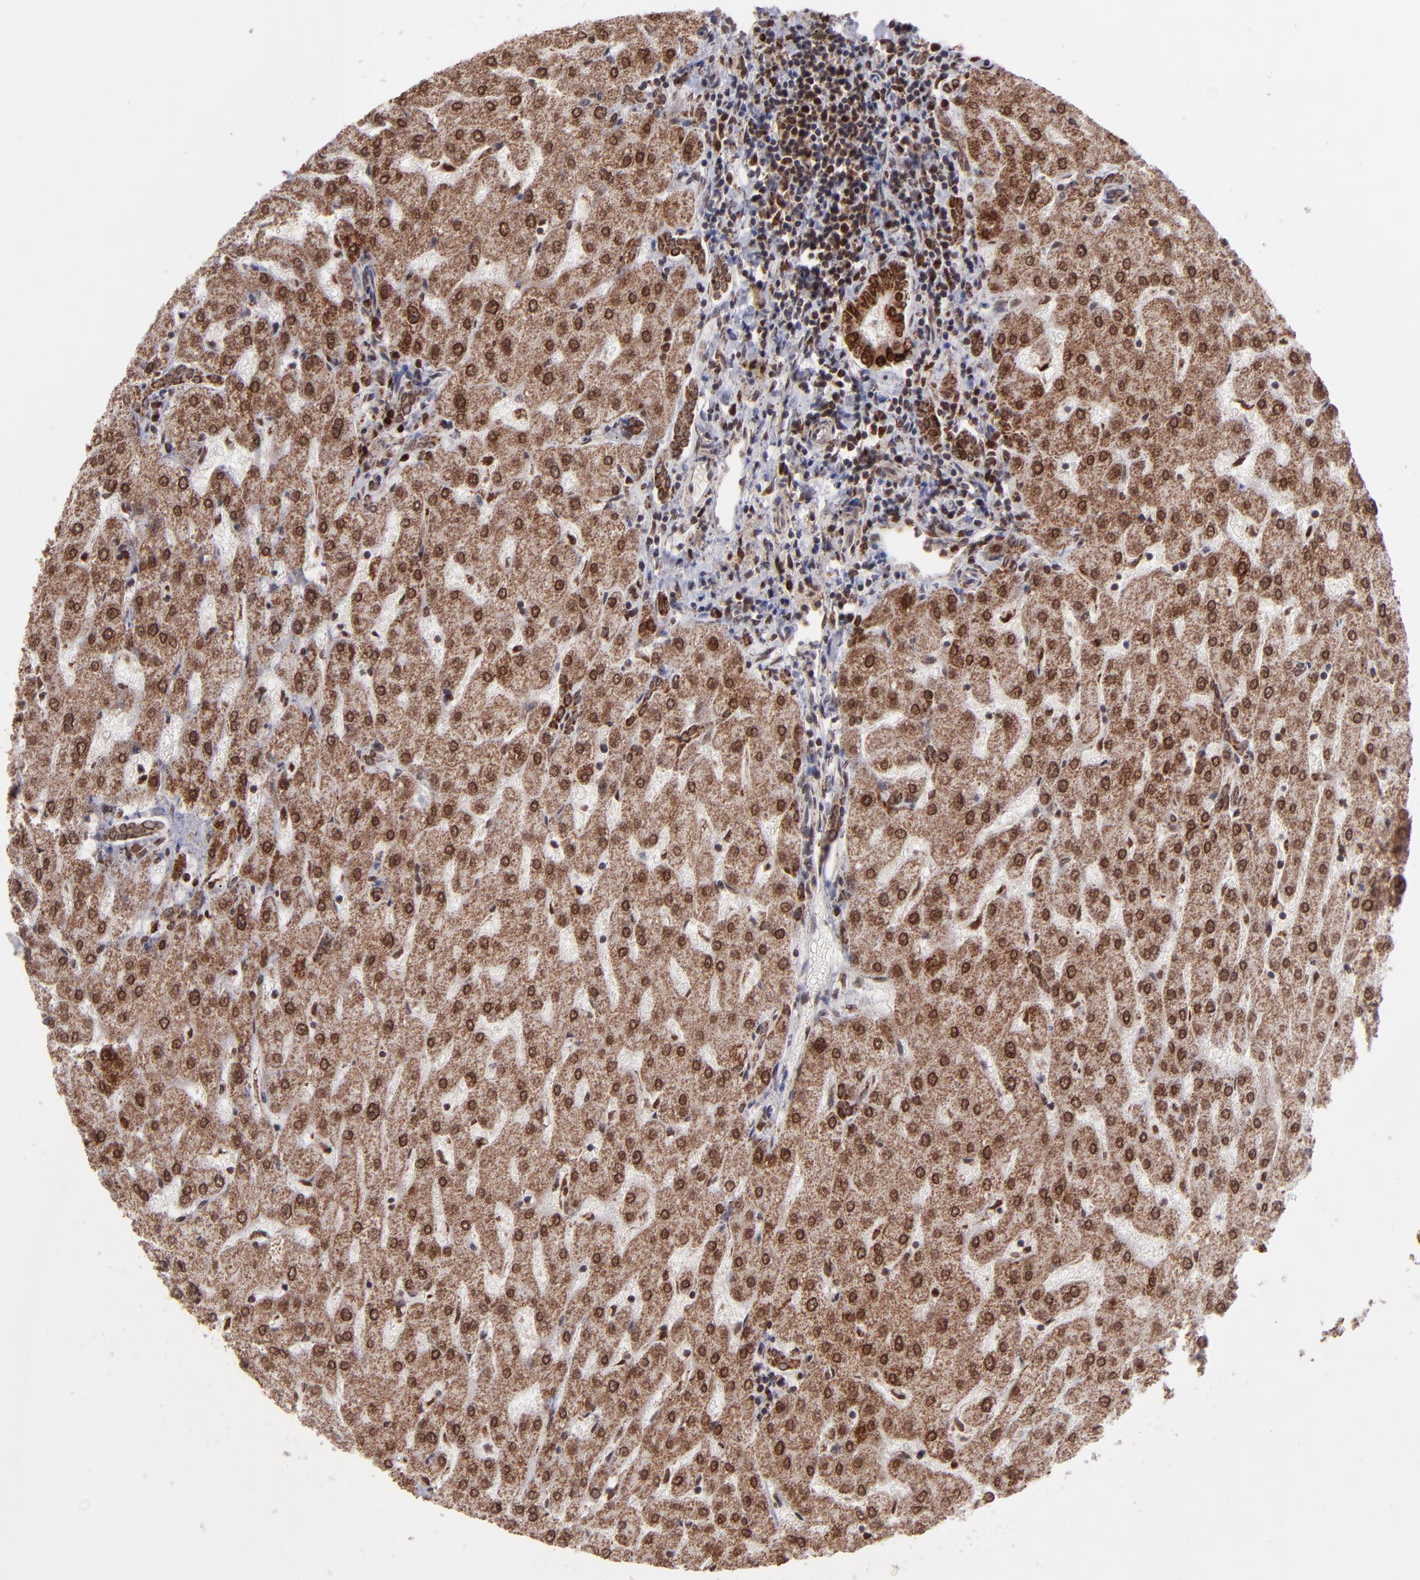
{"staining": {"intensity": "strong", "quantity": ">75%", "location": "cytoplasmic/membranous,nuclear"}, "tissue": "liver", "cell_type": "Cholangiocytes", "image_type": "normal", "snomed": [{"axis": "morphology", "description": "Normal tissue, NOS"}, {"axis": "topography", "description": "Liver"}], "caption": "High-magnification brightfield microscopy of unremarkable liver stained with DAB (3,3'-diaminobenzidine) (brown) and counterstained with hematoxylin (blue). cholangiocytes exhibit strong cytoplasmic/membranous,nuclear positivity is seen in approximately>75% of cells.", "gene": "TOP1MT", "patient": {"sex": "male", "age": 67}}